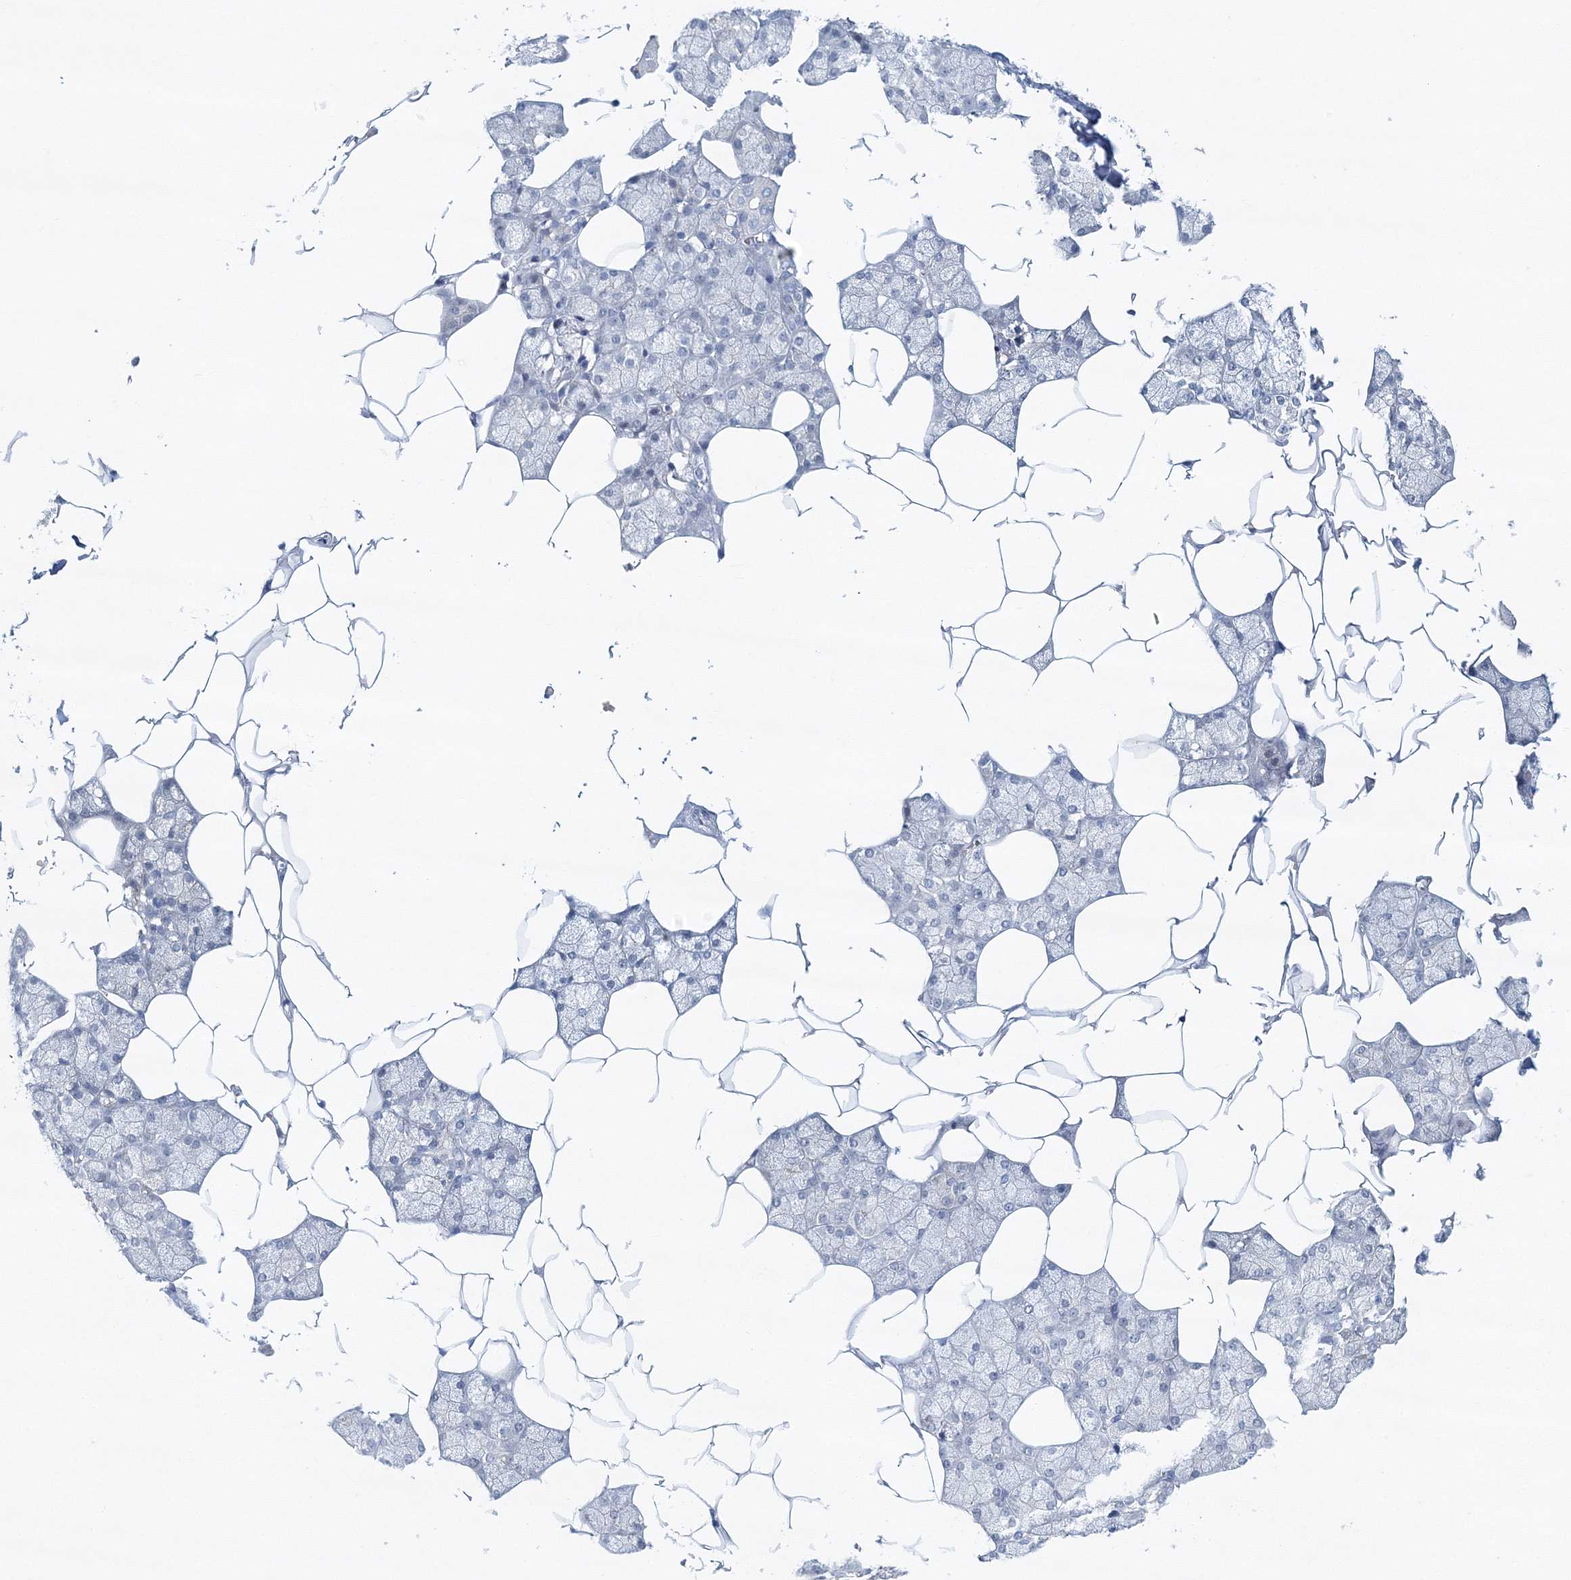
{"staining": {"intensity": "moderate", "quantity": "<25%", "location": "cytoplasmic/membranous"}, "tissue": "salivary gland", "cell_type": "Glandular cells", "image_type": "normal", "snomed": [{"axis": "morphology", "description": "Normal tissue, NOS"}, {"axis": "topography", "description": "Salivary gland"}], "caption": "Moderate cytoplasmic/membranous expression is identified in about <25% of glandular cells in normal salivary gland.", "gene": "VILL", "patient": {"sex": "male", "age": 62}}